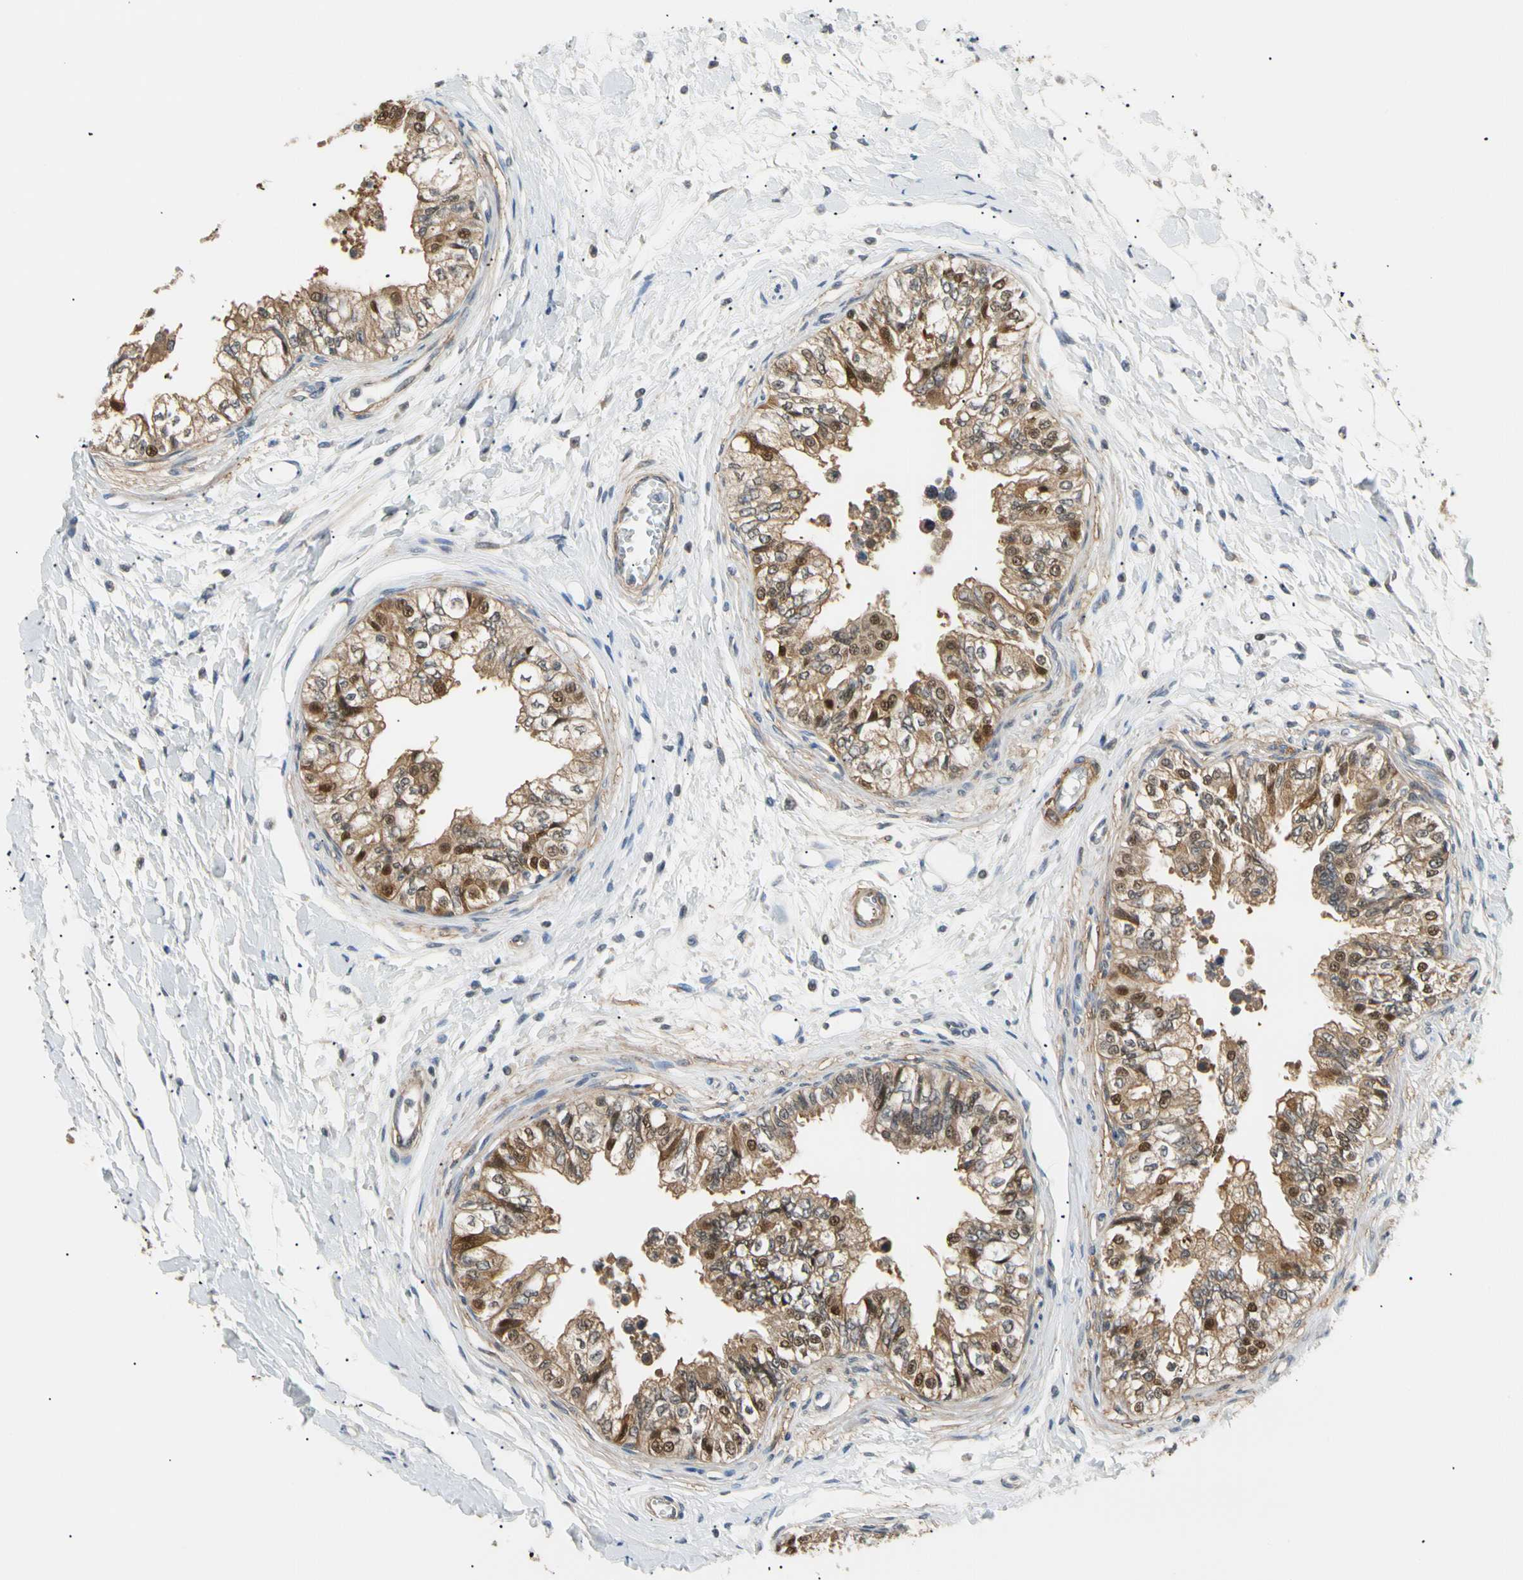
{"staining": {"intensity": "moderate", "quantity": ">75%", "location": "cytoplasmic/membranous"}, "tissue": "epididymis", "cell_type": "Glandular cells", "image_type": "normal", "snomed": [{"axis": "morphology", "description": "Normal tissue, NOS"}, {"axis": "morphology", "description": "Adenocarcinoma, metastatic, NOS"}, {"axis": "topography", "description": "Testis"}, {"axis": "topography", "description": "Epididymis"}], "caption": "High-magnification brightfield microscopy of benign epididymis stained with DAB (3,3'-diaminobenzidine) (brown) and counterstained with hematoxylin (blue). glandular cells exhibit moderate cytoplasmic/membranous expression is appreciated in about>75% of cells.", "gene": "SEC23B", "patient": {"sex": "male", "age": 26}}